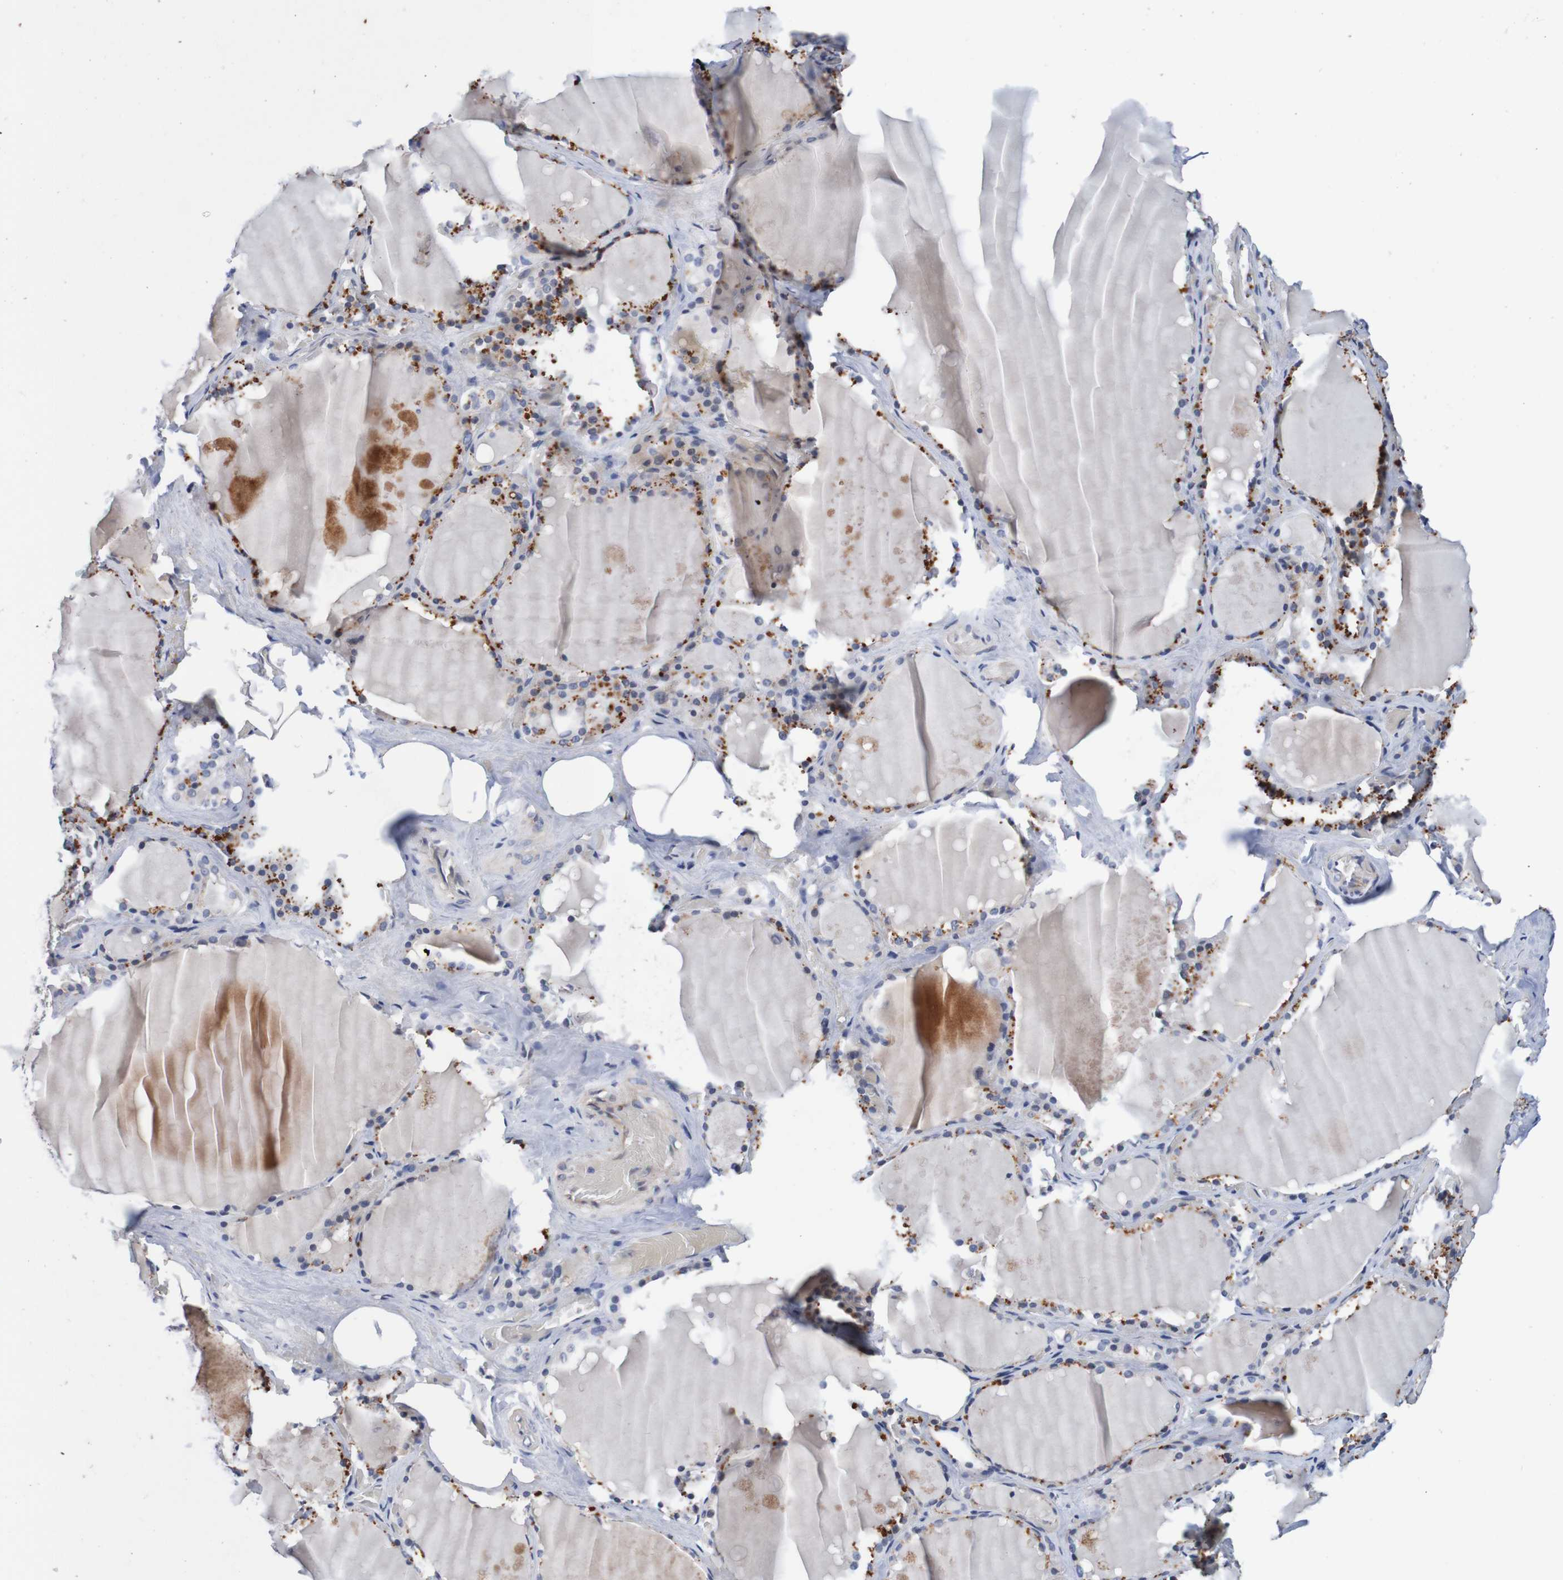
{"staining": {"intensity": "moderate", "quantity": "25%-75%", "location": "cytoplasmic/membranous"}, "tissue": "thyroid gland", "cell_type": "Glandular cells", "image_type": "normal", "snomed": [{"axis": "morphology", "description": "Normal tissue, NOS"}, {"axis": "topography", "description": "Thyroid gland"}], "caption": "This image shows IHC staining of unremarkable thyroid gland, with medium moderate cytoplasmic/membranous staining in about 25%-75% of glandular cells.", "gene": "CPED1", "patient": {"sex": "male", "age": 61}}